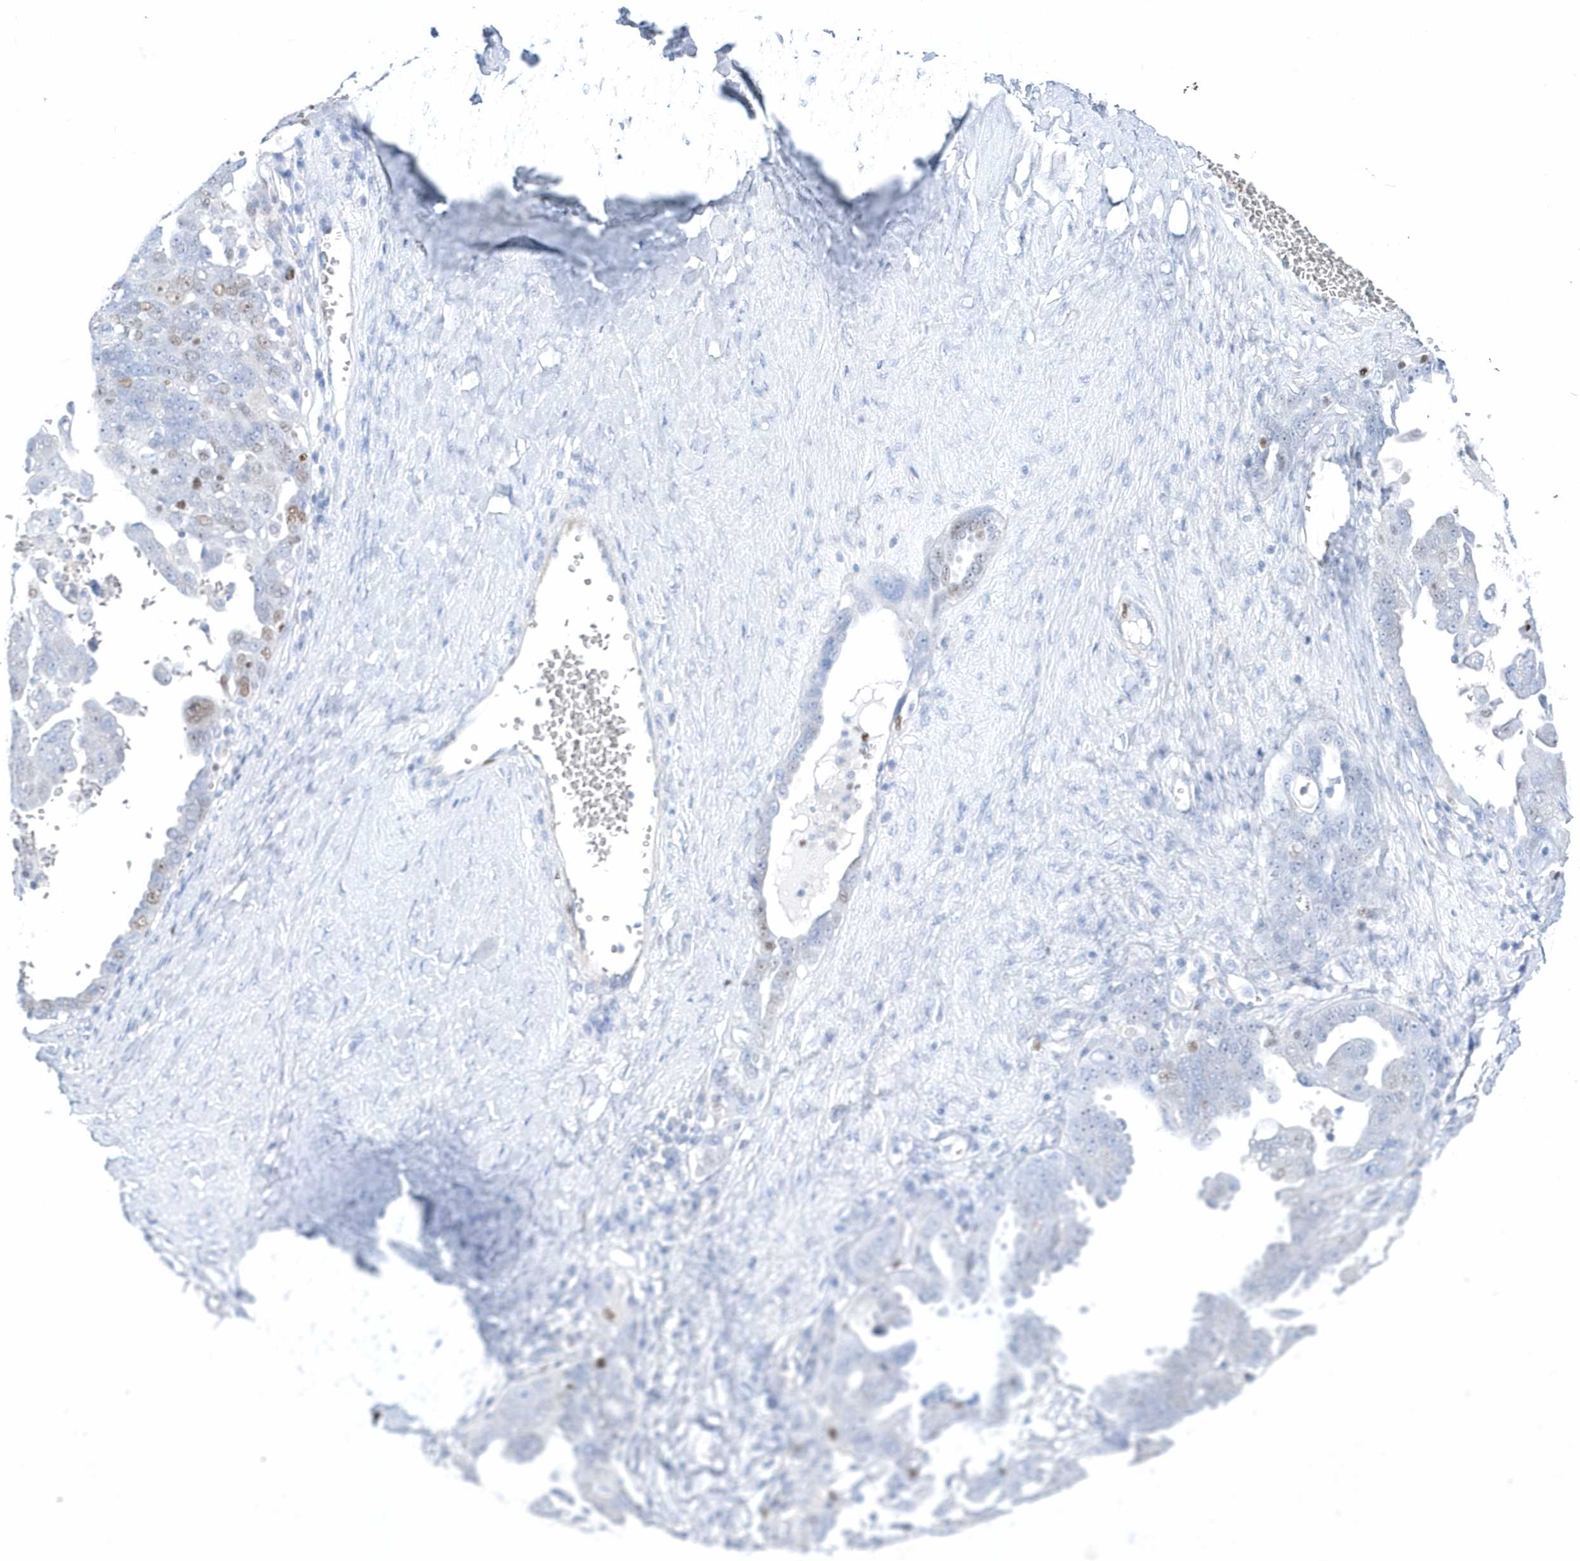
{"staining": {"intensity": "moderate", "quantity": "<25%", "location": "nuclear"}, "tissue": "ovarian cancer", "cell_type": "Tumor cells", "image_type": "cancer", "snomed": [{"axis": "morphology", "description": "Carcinoma, endometroid"}, {"axis": "topography", "description": "Ovary"}], "caption": "Endometroid carcinoma (ovarian) tissue displays moderate nuclear expression in approximately <25% of tumor cells, visualized by immunohistochemistry.", "gene": "TMCO6", "patient": {"sex": "female", "age": 62}}